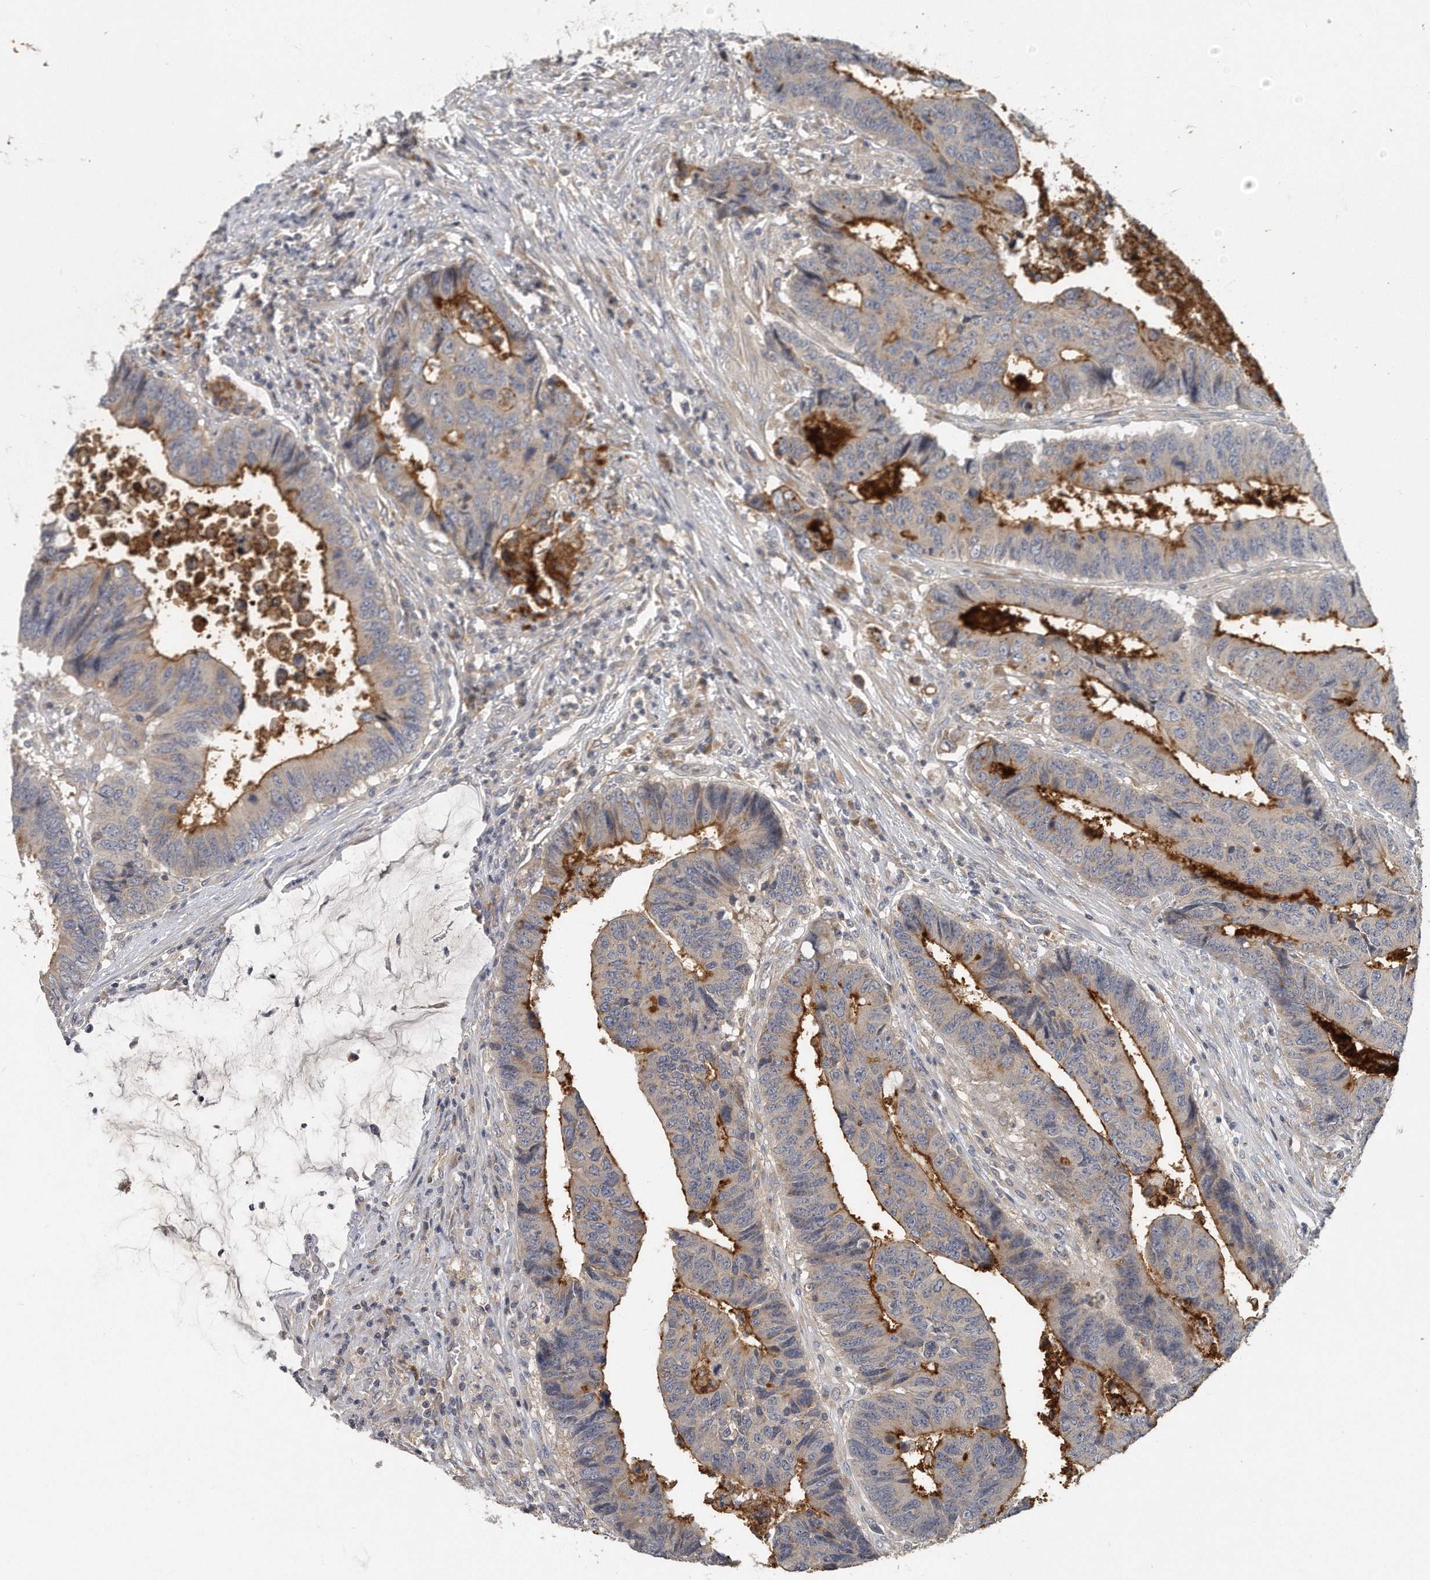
{"staining": {"intensity": "moderate", "quantity": "25%-75%", "location": "cytoplasmic/membranous"}, "tissue": "colorectal cancer", "cell_type": "Tumor cells", "image_type": "cancer", "snomed": [{"axis": "morphology", "description": "Adenocarcinoma, NOS"}, {"axis": "topography", "description": "Rectum"}], "caption": "Protein expression analysis of human colorectal adenocarcinoma reveals moderate cytoplasmic/membranous expression in about 25%-75% of tumor cells.", "gene": "TRAPPC14", "patient": {"sex": "male", "age": 84}}